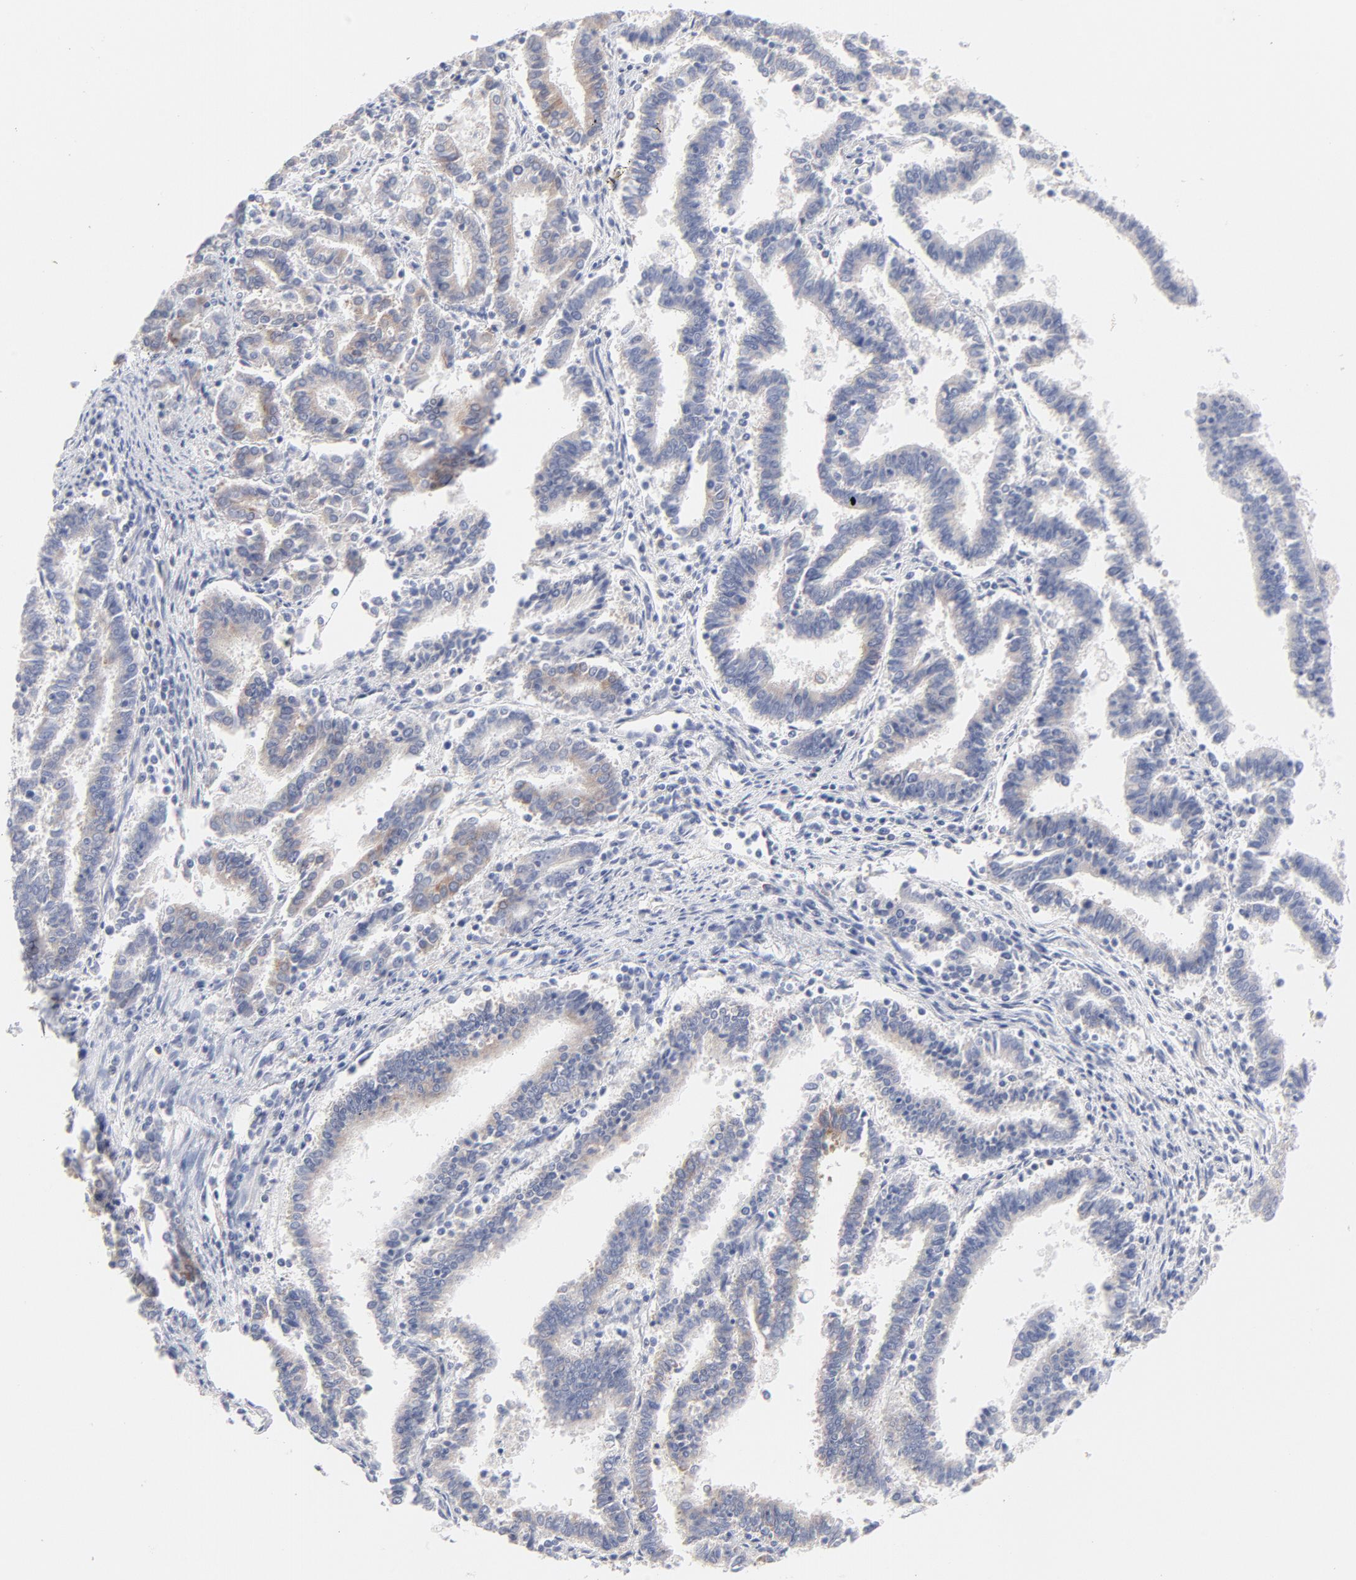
{"staining": {"intensity": "weak", "quantity": "<25%", "location": "cytoplasmic/membranous"}, "tissue": "endometrial cancer", "cell_type": "Tumor cells", "image_type": "cancer", "snomed": [{"axis": "morphology", "description": "Adenocarcinoma, NOS"}, {"axis": "topography", "description": "Uterus"}], "caption": "Adenocarcinoma (endometrial) stained for a protein using immunohistochemistry (IHC) exhibits no positivity tumor cells.", "gene": "MID1", "patient": {"sex": "female", "age": 83}}